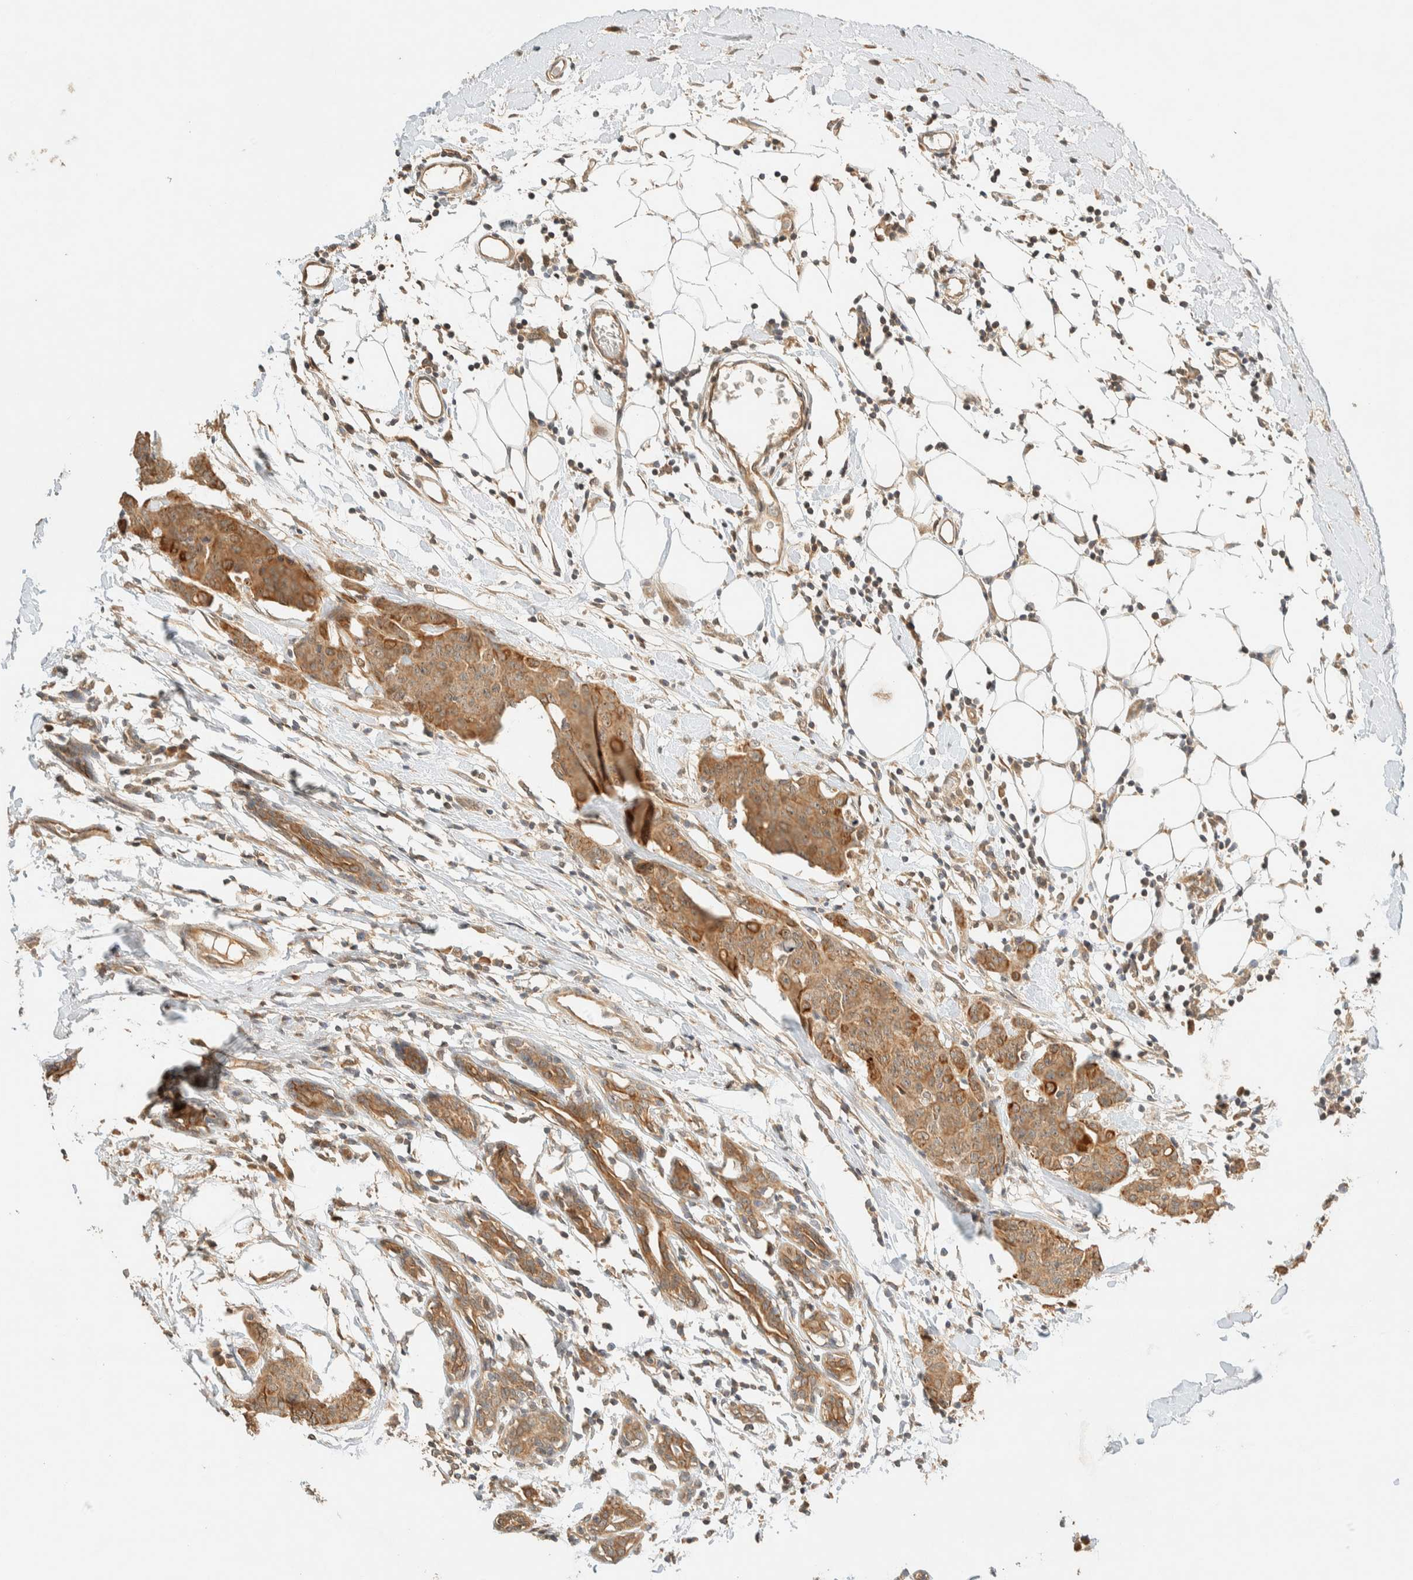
{"staining": {"intensity": "moderate", "quantity": ">75%", "location": "cytoplasmic/membranous"}, "tissue": "breast cancer", "cell_type": "Tumor cells", "image_type": "cancer", "snomed": [{"axis": "morphology", "description": "Normal tissue, NOS"}, {"axis": "morphology", "description": "Duct carcinoma"}, {"axis": "topography", "description": "Breast"}], "caption": "Breast cancer (intraductal carcinoma) was stained to show a protein in brown. There is medium levels of moderate cytoplasmic/membranous positivity in approximately >75% of tumor cells. Using DAB (brown) and hematoxylin (blue) stains, captured at high magnification using brightfield microscopy.", "gene": "ZBTB34", "patient": {"sex": "female", "age": 40}}